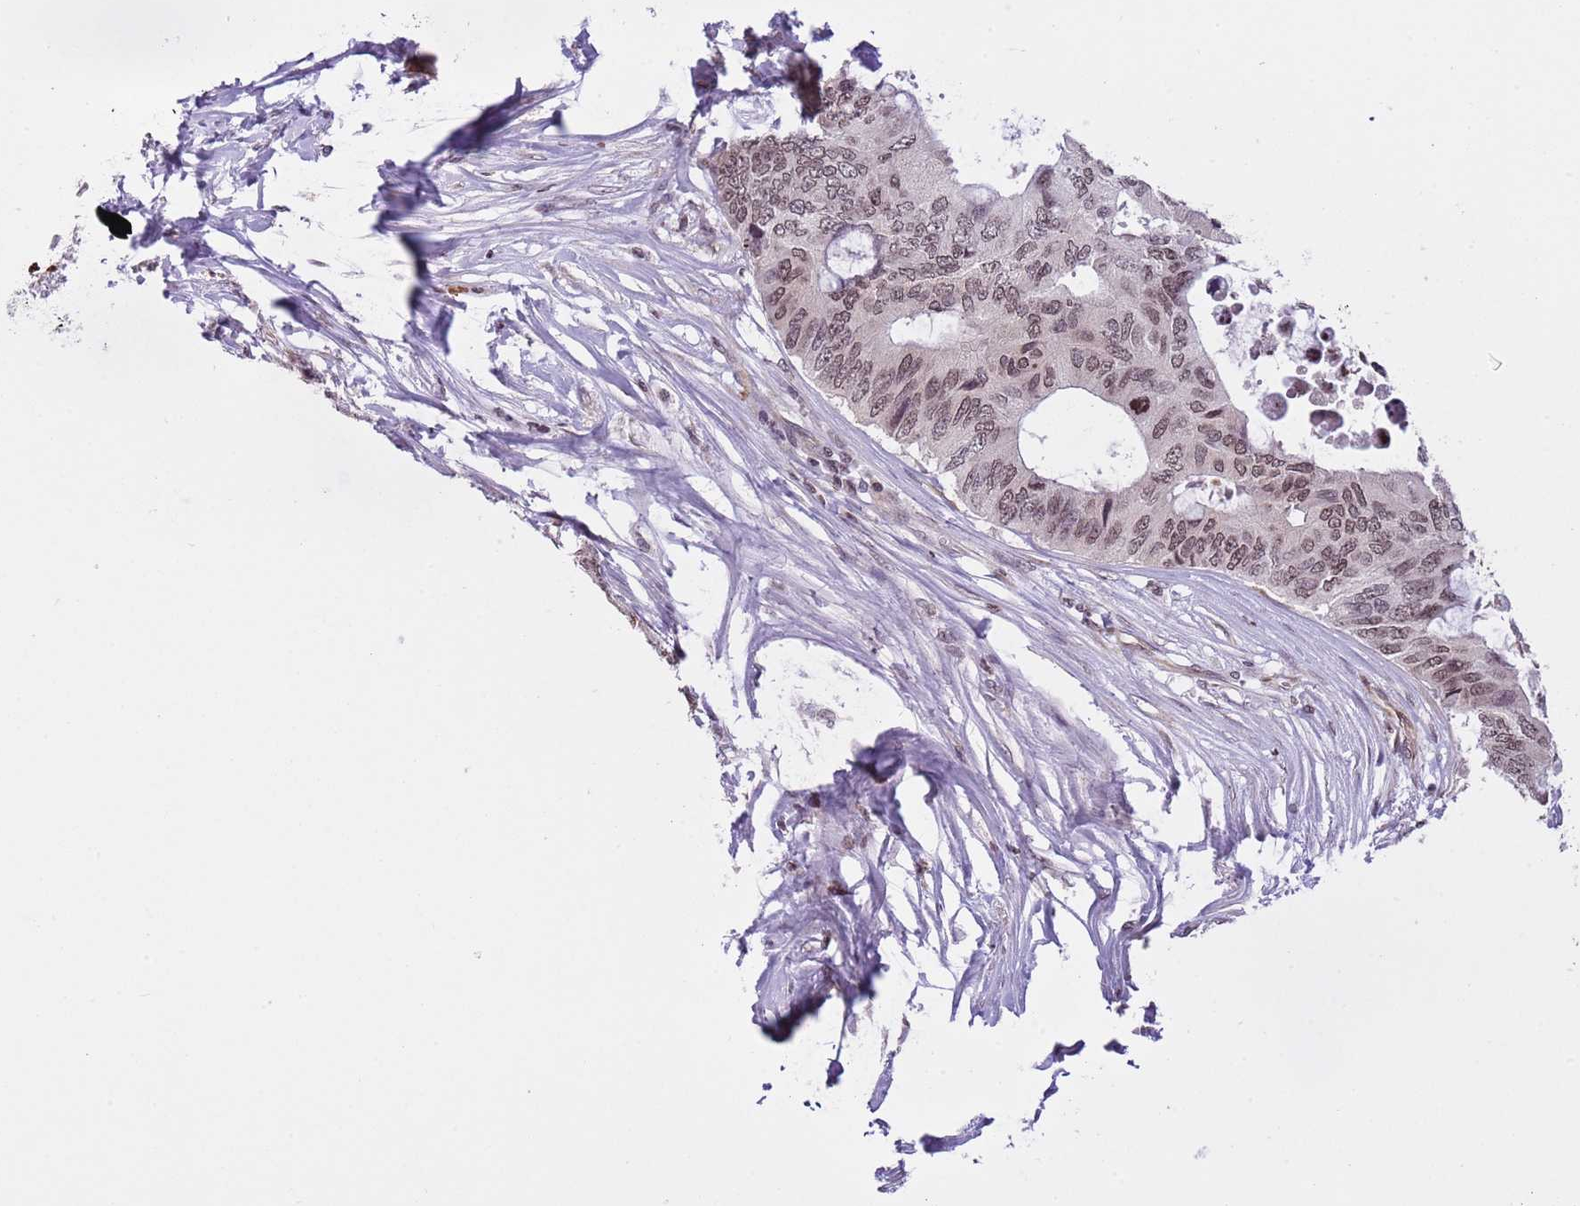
{"staining": {"intensity": "moderate", "quantity": ">75%", "location": "nuclear"}, "tissue": "colorectal cancer", "cell_type": "Tumor cells", "image_type": "cancer", "snomed": [{"axis": "morphology", "description": "Adenocarcinoma, NOS"}, {"axis": "topography", "description": "Colon"}], "caption": "A high-resolution micrograph shows IHC staining of adenocarcinoma (colorectal), which exhibits moderate nuclear positivity in approximately >75% of tumor cells.", "gene": "NRIP1", "patient": {"sex": "male", "age": 71}}